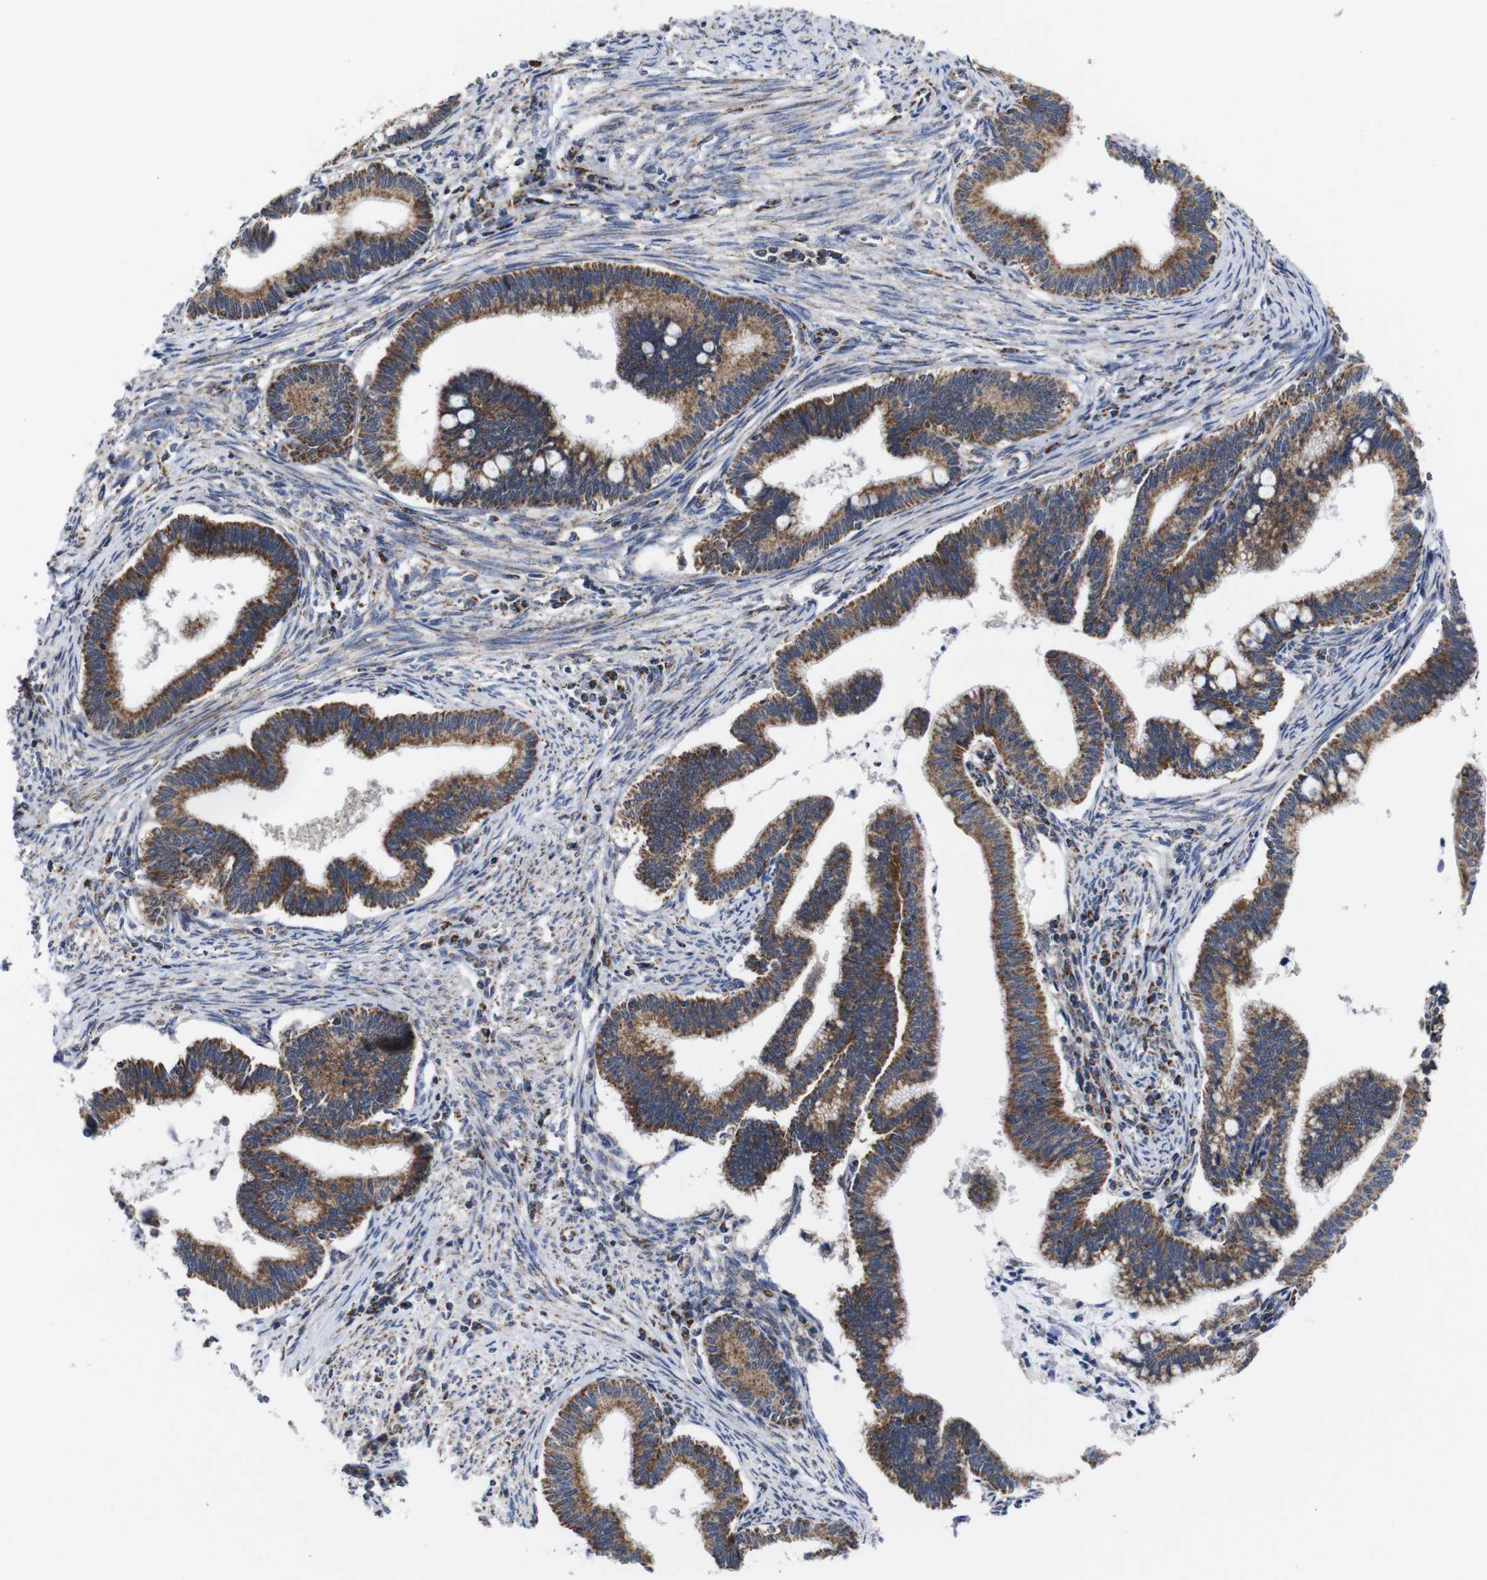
{"staining": {"intensity": "moderate", "quantity": ">75%", "location": "cytoplasmic/membranous"}, "tissue": "cervical cancer", "cell_type": "Tumor cells", "image_type": "cancer", "snomed": [{"axis": "morphology", "description": "Adenocarcinoma, NOS"}, {"axis": "topography", "description": "Cervix"}], "caption": "Immunohistochemical staining of human adenocarcinoma (cervical) exhibits medium levels of moderate cytoplasmic/membranous protein staining in about >75% of tumor cells. Using DAB (3,3'-diaminobenzidine) (brown) and hematoxylin (blue) stains, captured at high magnification using brightfield microscopy.", "gene": "C17orf80", "patient": {"sex": "female", "age": 36}}